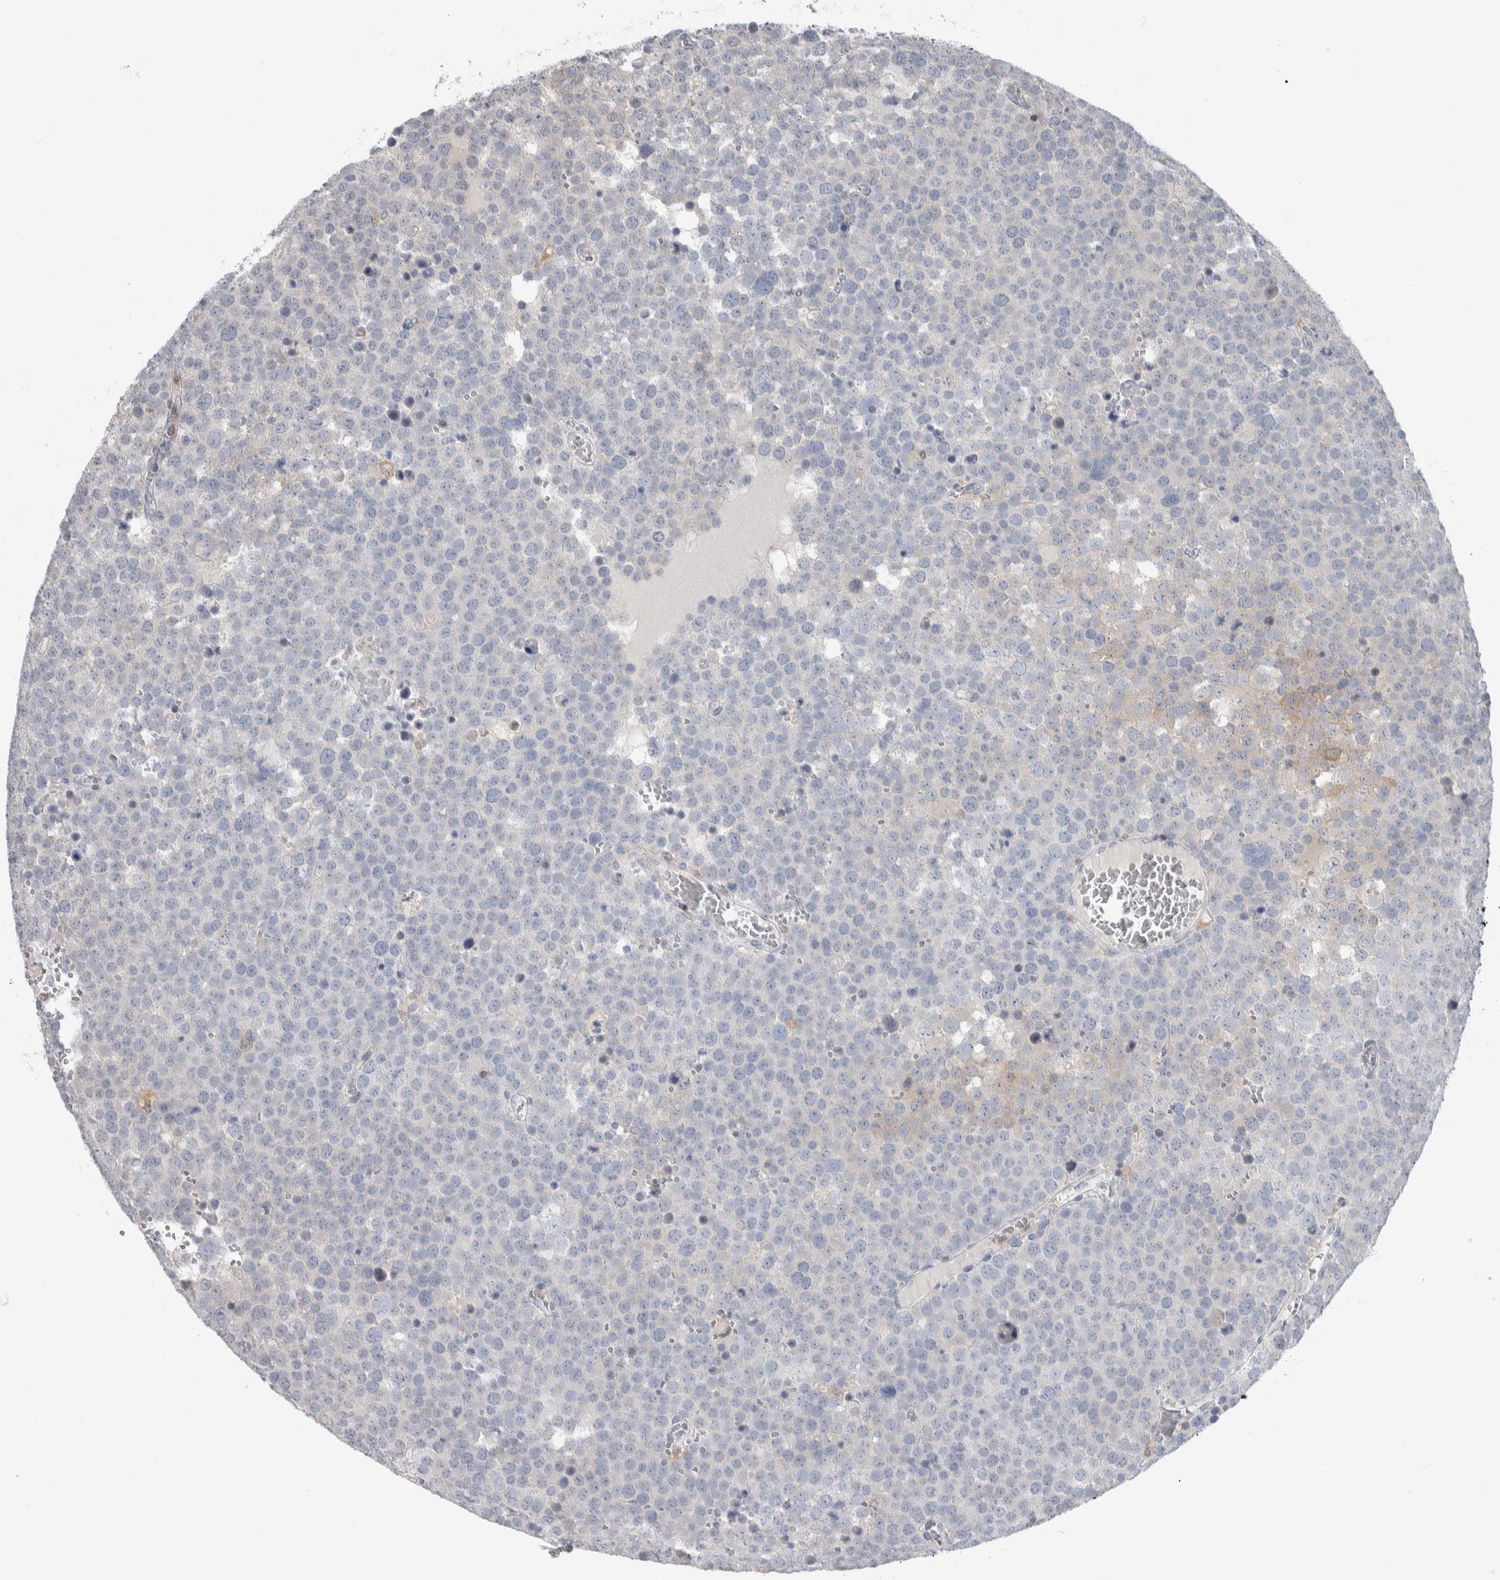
{"staining": {"intensity": "negative", "quantity": "none", "location": "none"}, "tissue": "testis cancer", "cell_type": "Tumor cells", "image_type": "cancer", "snomed": [{"axis": "morphology", "description": "Seminoma, NOS"}, {"axis": "topography", "description": "Testis"}], "caption": "An IHC histopathology image of testis cancer (seminoma) is shown. There is no staining in tumor cells of testis cancer (seminoma).", "gene": "HTATIP2", "patient": {"sex": "male", "age": 71}}